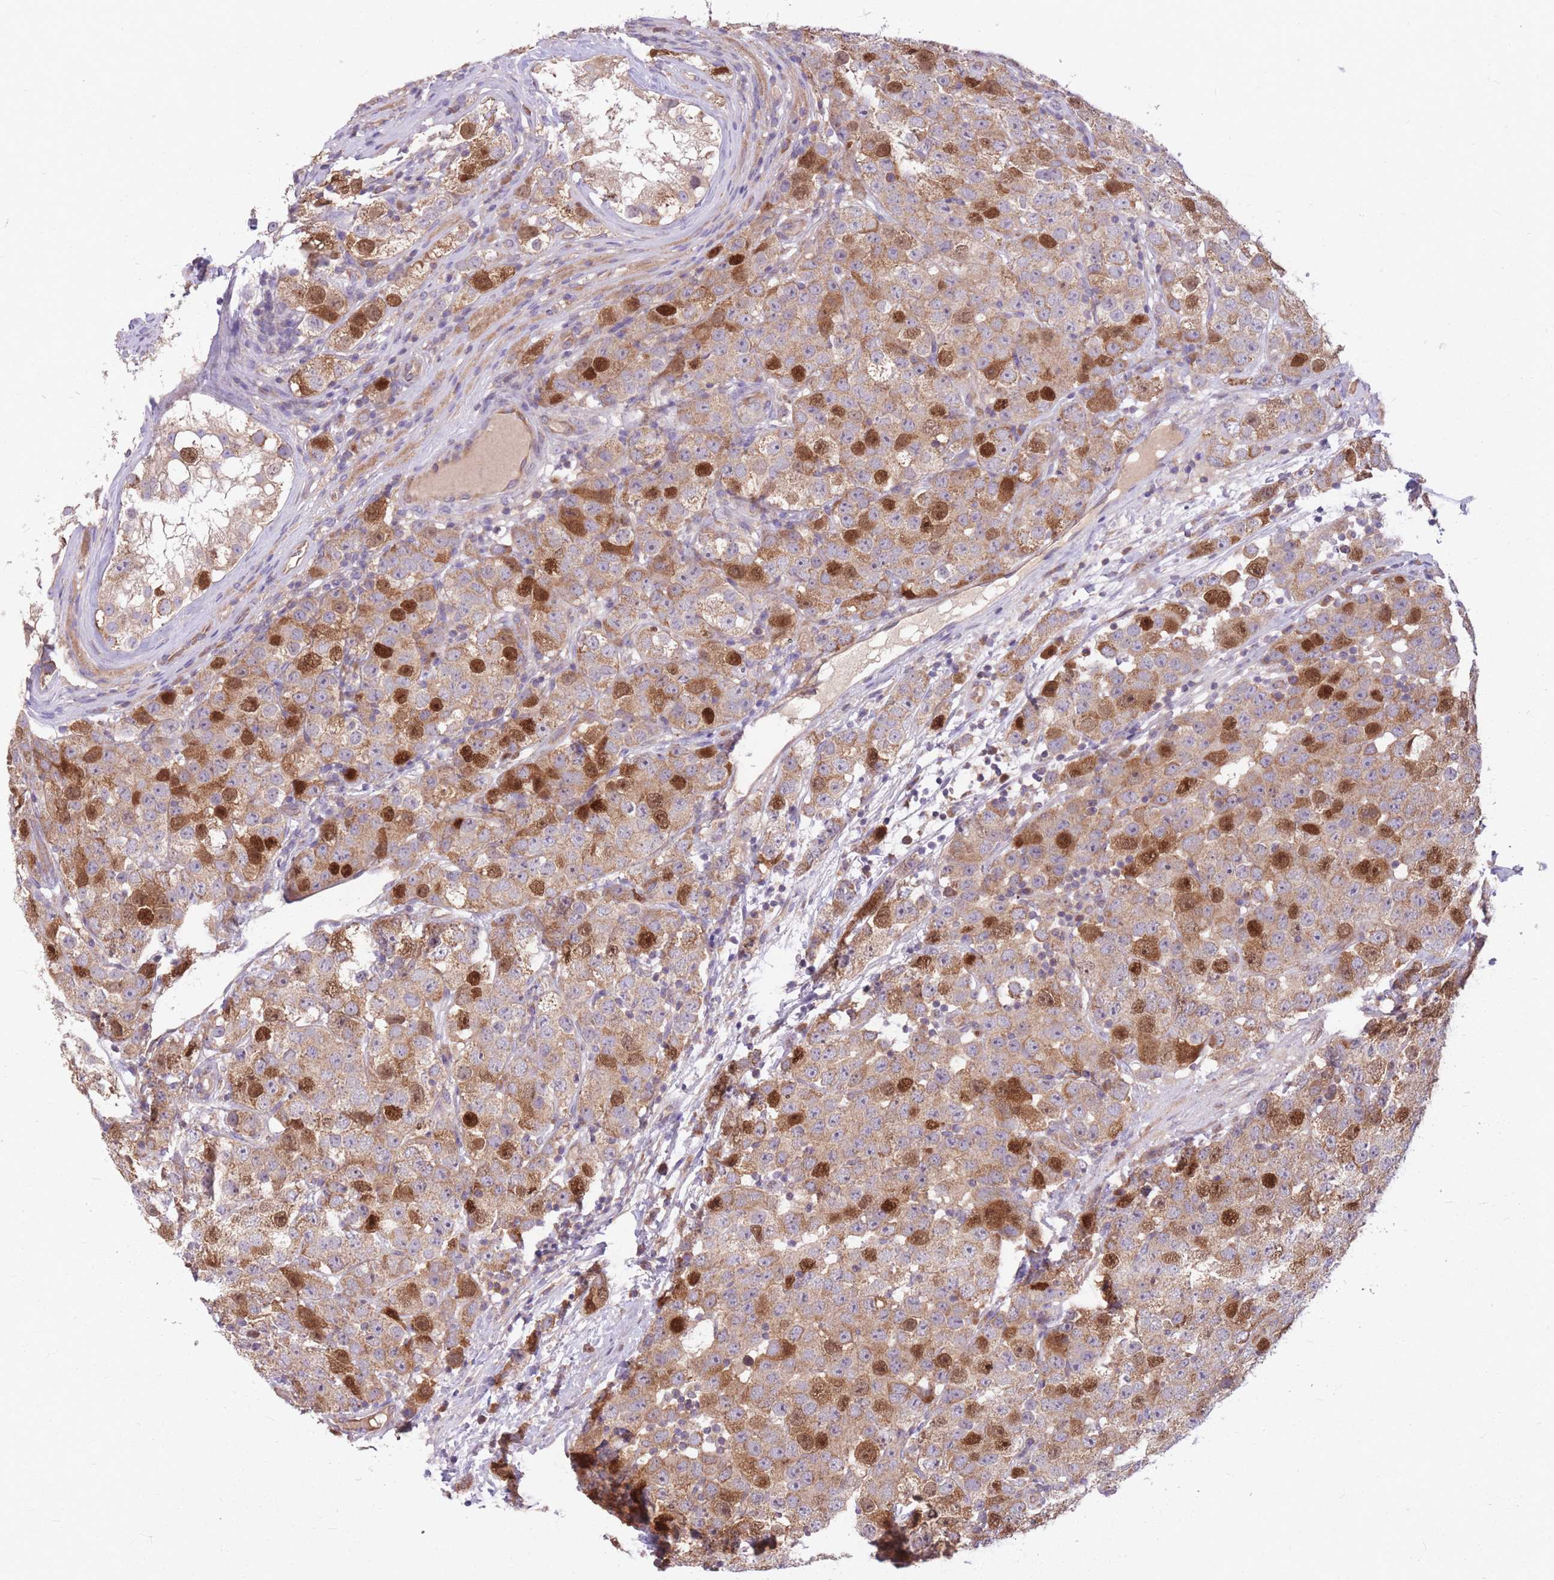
{"staining": {"intensity": "strong", "quantity": "<25%", "location": "cytoplasmic/membranous,nuclear"}, "tissue": "testis cancer", "cell_type": "Tumor cells", "image_type": "cancer", "snomed": [{"axis": "morphology", "description": "Seminoma, NOS"}, {"axis": "topography", "description": "Testis"}], "caption": "A brown stain shows strong cytoplasmic/membranous and nuclear staining of a protein in testis seminoma tumor cells.", "gene": "GMNN", "patient": {"sex": "male", "age": 28}}